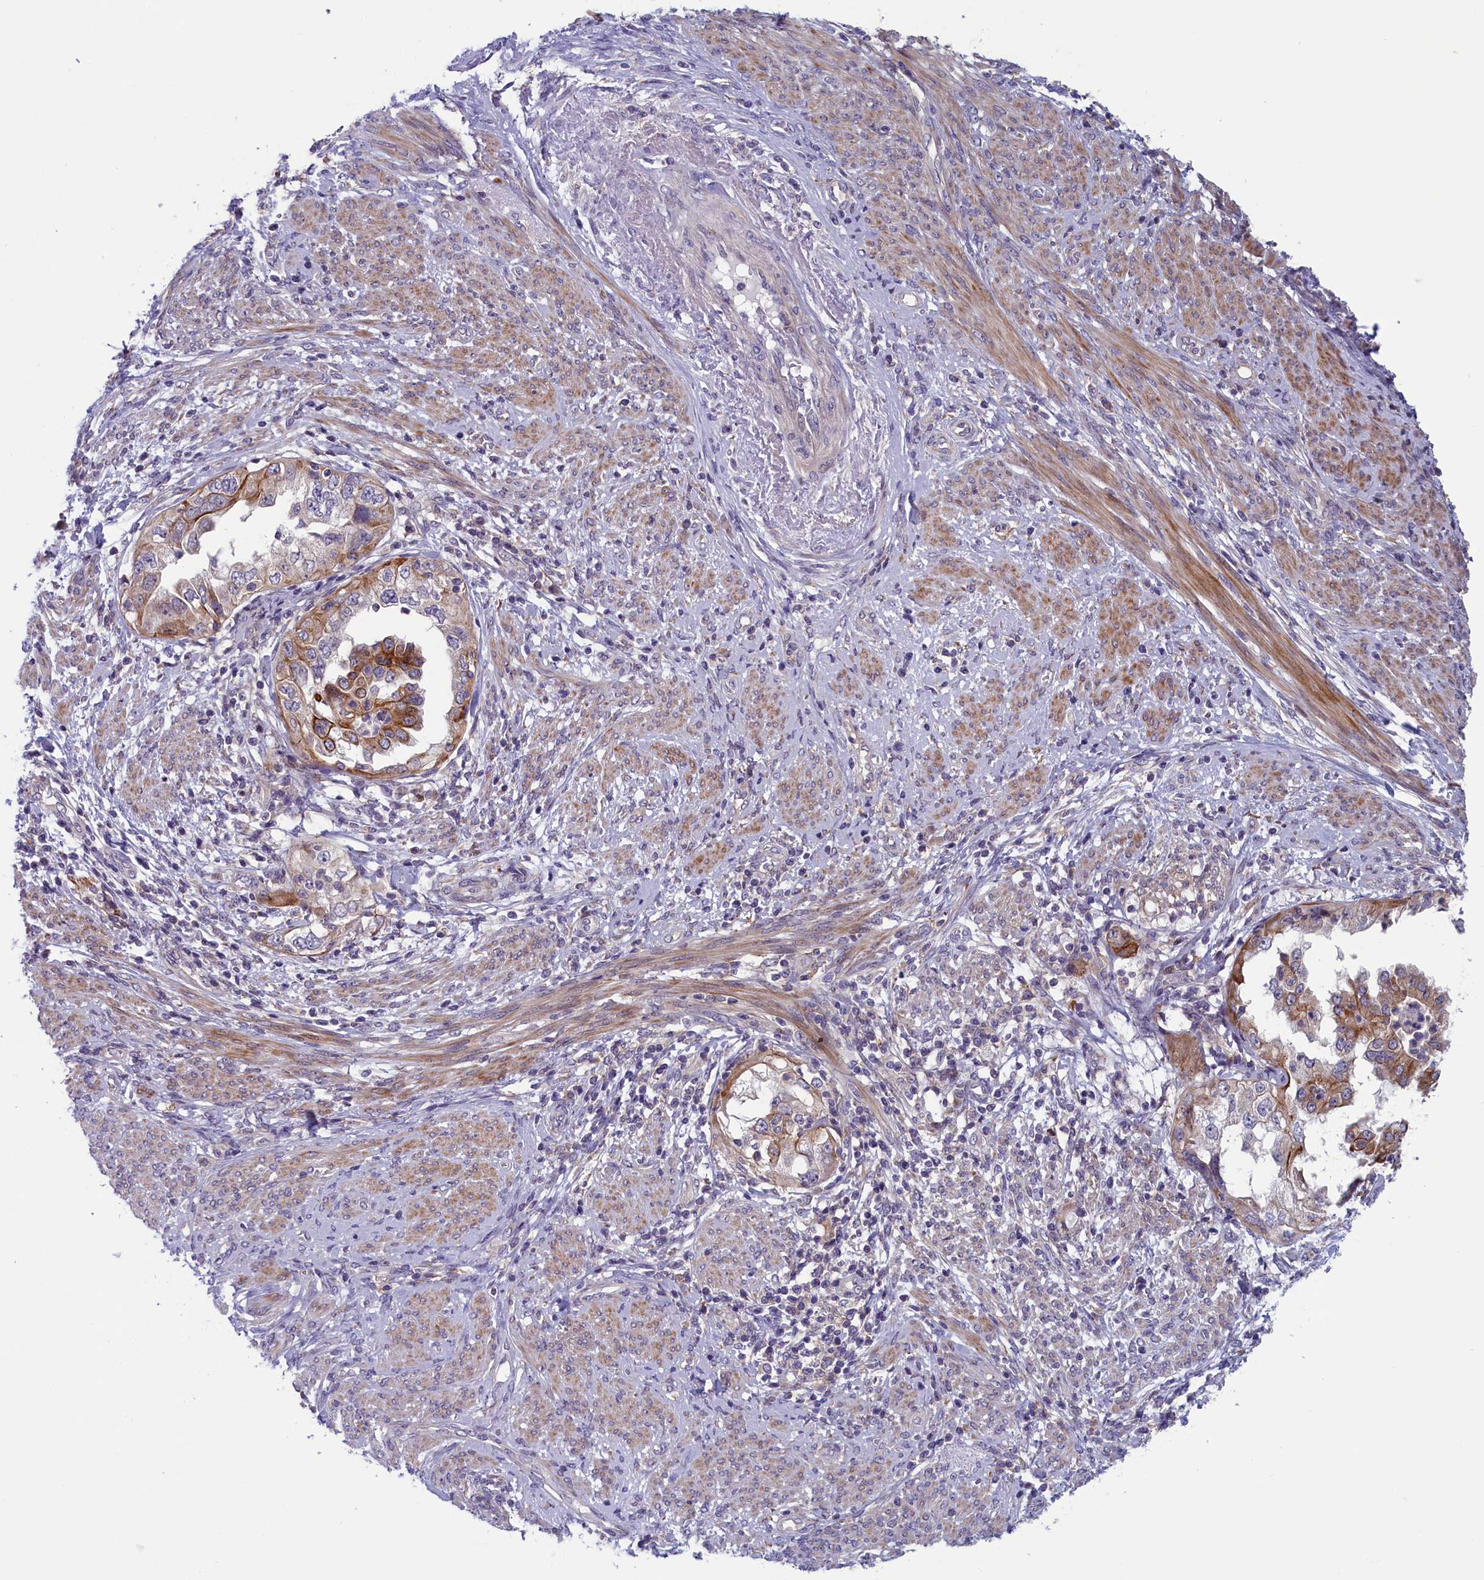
{"staining": {"intensity": "moderate", "quantity": "25%-75%", "location": "cytoplasmic/membranous"}, "tissue": "endometrial cancer", "cell_type": "Tumor cells", "image_type": "cancer", "snomed": [{"axis": "morphology", "description": "Adenocarcinoma, NOS"}, {"axis": "topography", "description": "Endometrium"}], "caption": "High-magnification brightfield microscopy of endometrial adenocarcinoma stained with DAB (brown) and counterstained with hematoxylin (blue). tumor cells exhibit moderate cytoplasmic/membranous staining is present in approximately25%-75% of cells.", "gene": "ANKRD39", "patient": {"sex": "female", "age": 85}}